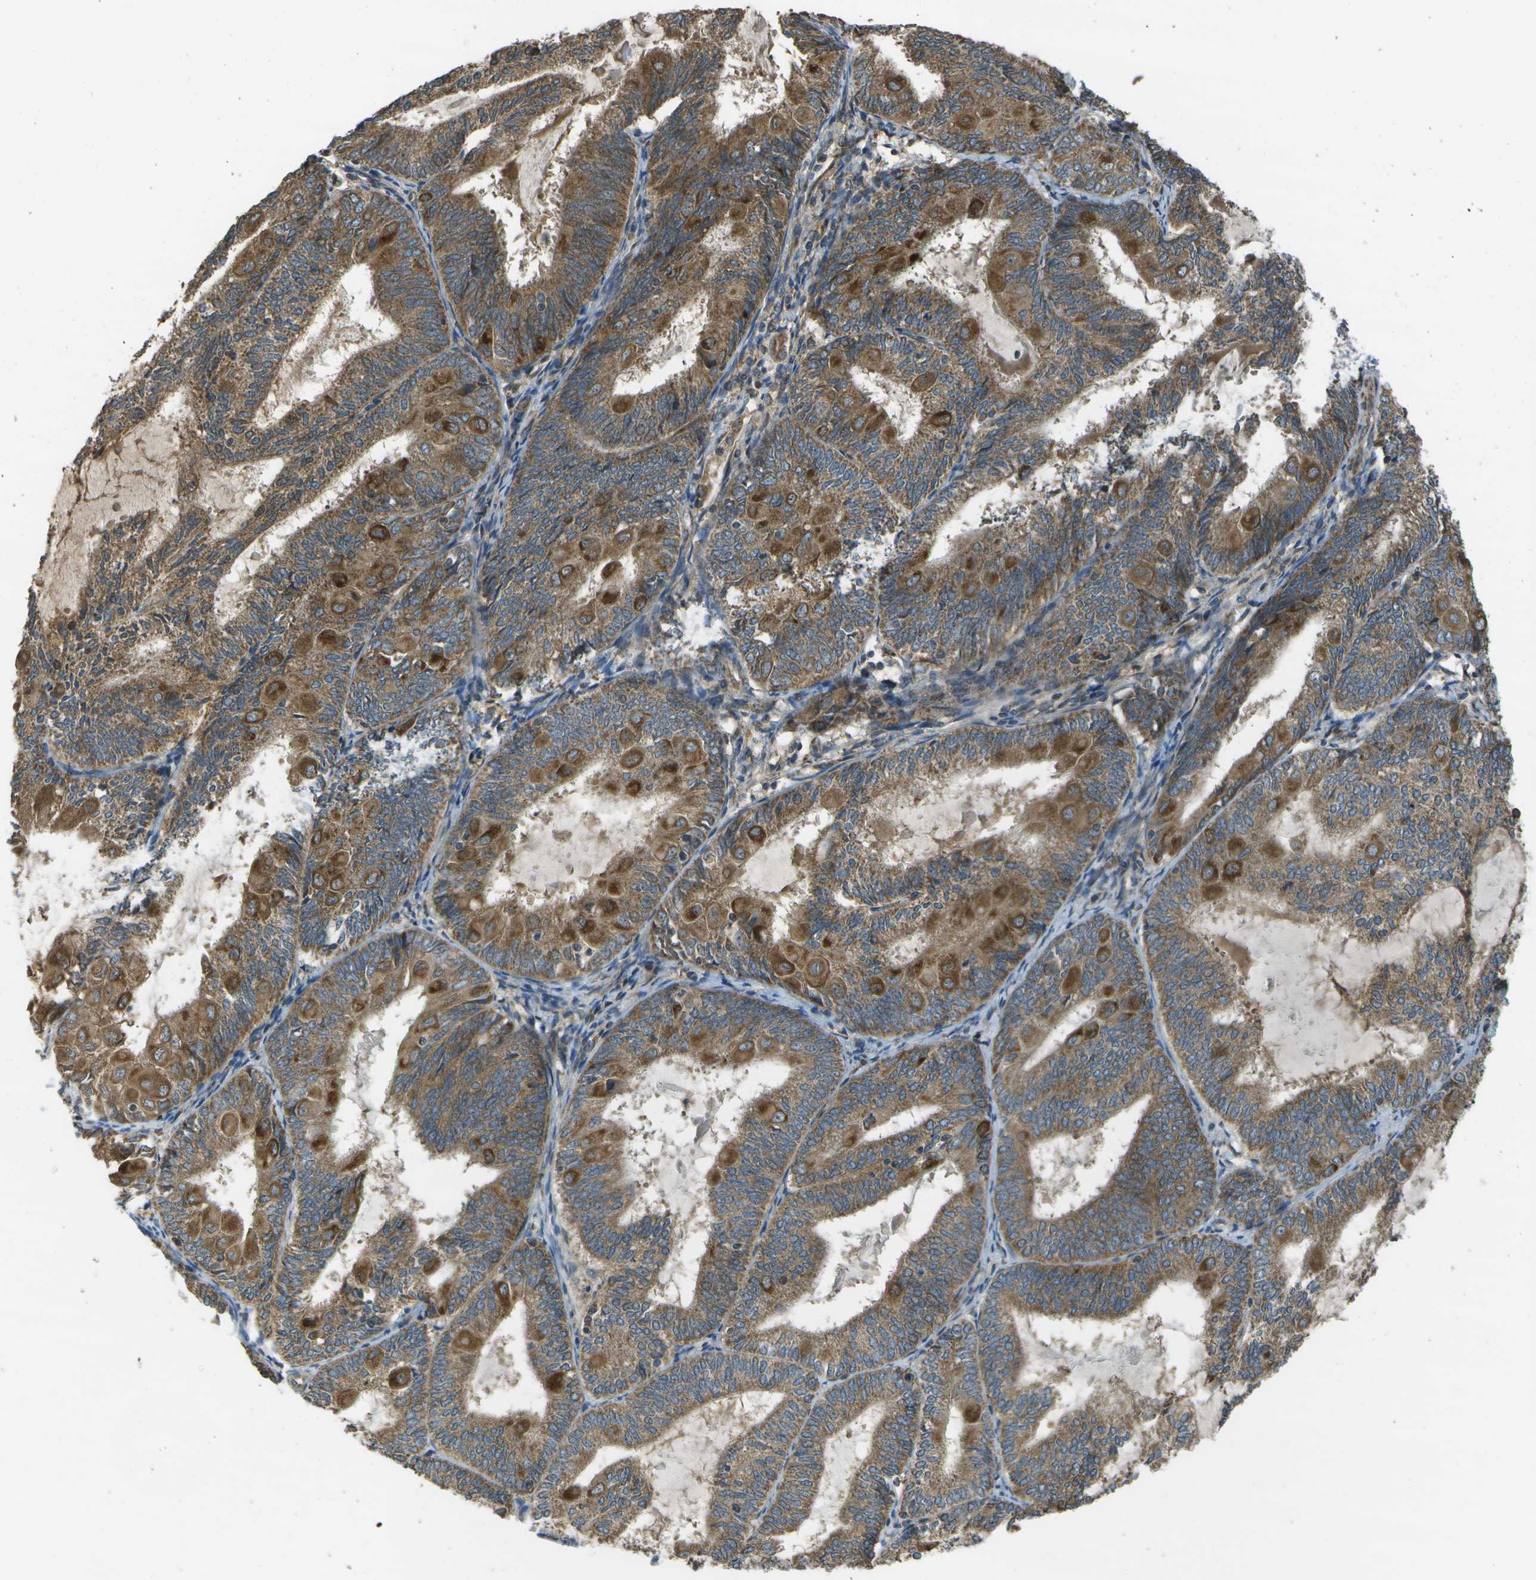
{"staining": {"intensity": "moderate", "quantity": ">75%", "location": "cytoplasmic/membranous"}, "tissue": "endometrial cancer", "cell_type": "Tumor cells", "image_type": "cancer", "snomed": [{"axis": "morphology", "description": "Adenocarcinoma, NOS"}, {"axis": "topography", "description": "Endometrium"}], "caption": "This photomicrograph exhibits endometrial cancer stained with IHC to label a protein in brown. The cytoplasmic/membranous of tumor cells show moderate positivity for the protein. Nuclei are counter-stained blue.", "gene": "HFE", "patient": {"sex": "female", "age": 81}}